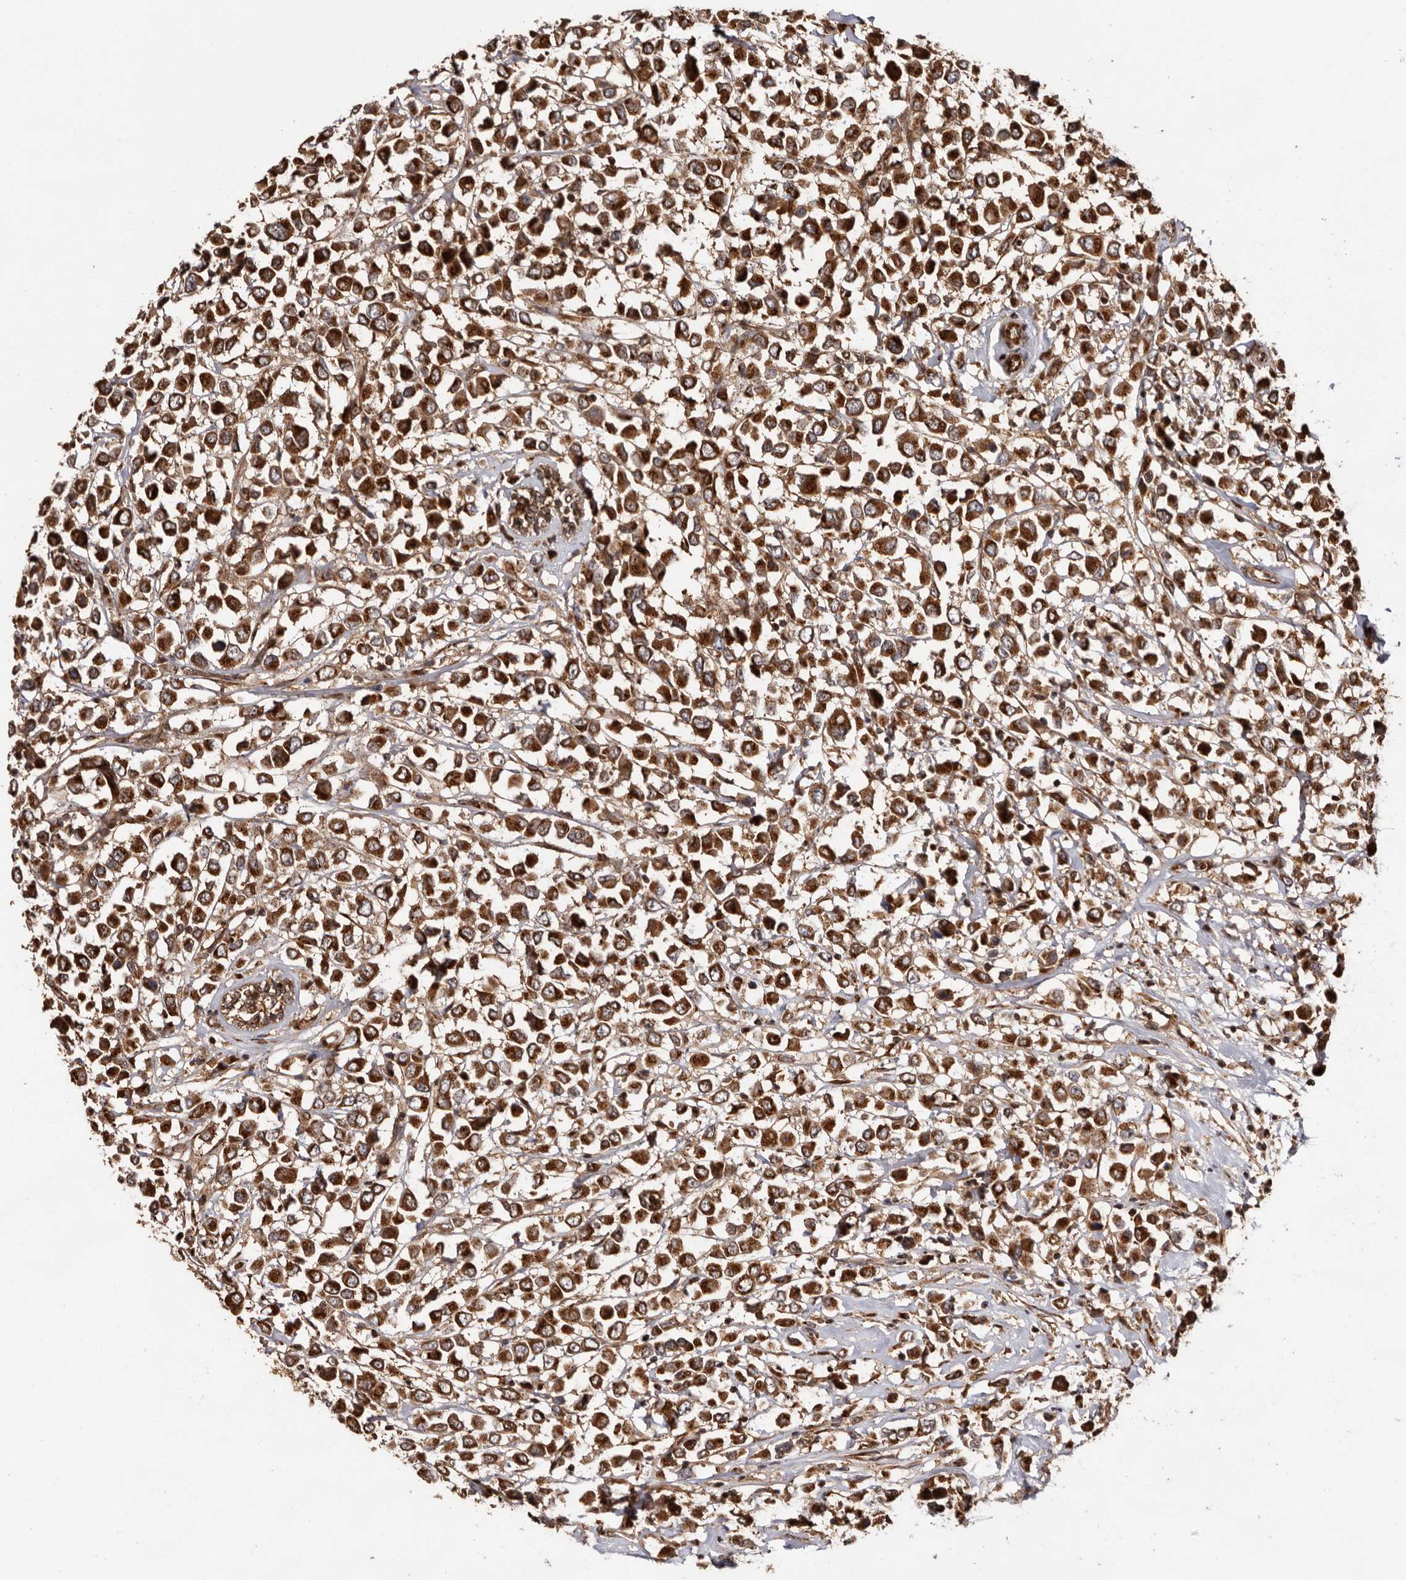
{"staining": {"intensity": "strong", "quantity": ">75%", "location": "cytoplasmic/membranous,nuclear"}, "tissue": "breast cancer", "cell_type": "Tumor cells", "image_type": "cancer", "snomed": [{"axis": "morphology", "description": "Duct carcinoma"}, {"axis": "topography", "description": "Breast"}], "caption": "Protein analysis of breast cancer (infiltrating ductal carcinoma) tissue reveals strong cytoplasmic/membranous and nuclear positivity in about >75% of tumor cells.", "gene": "GPR27", "patient": {"sex": "female", "age": 61}}